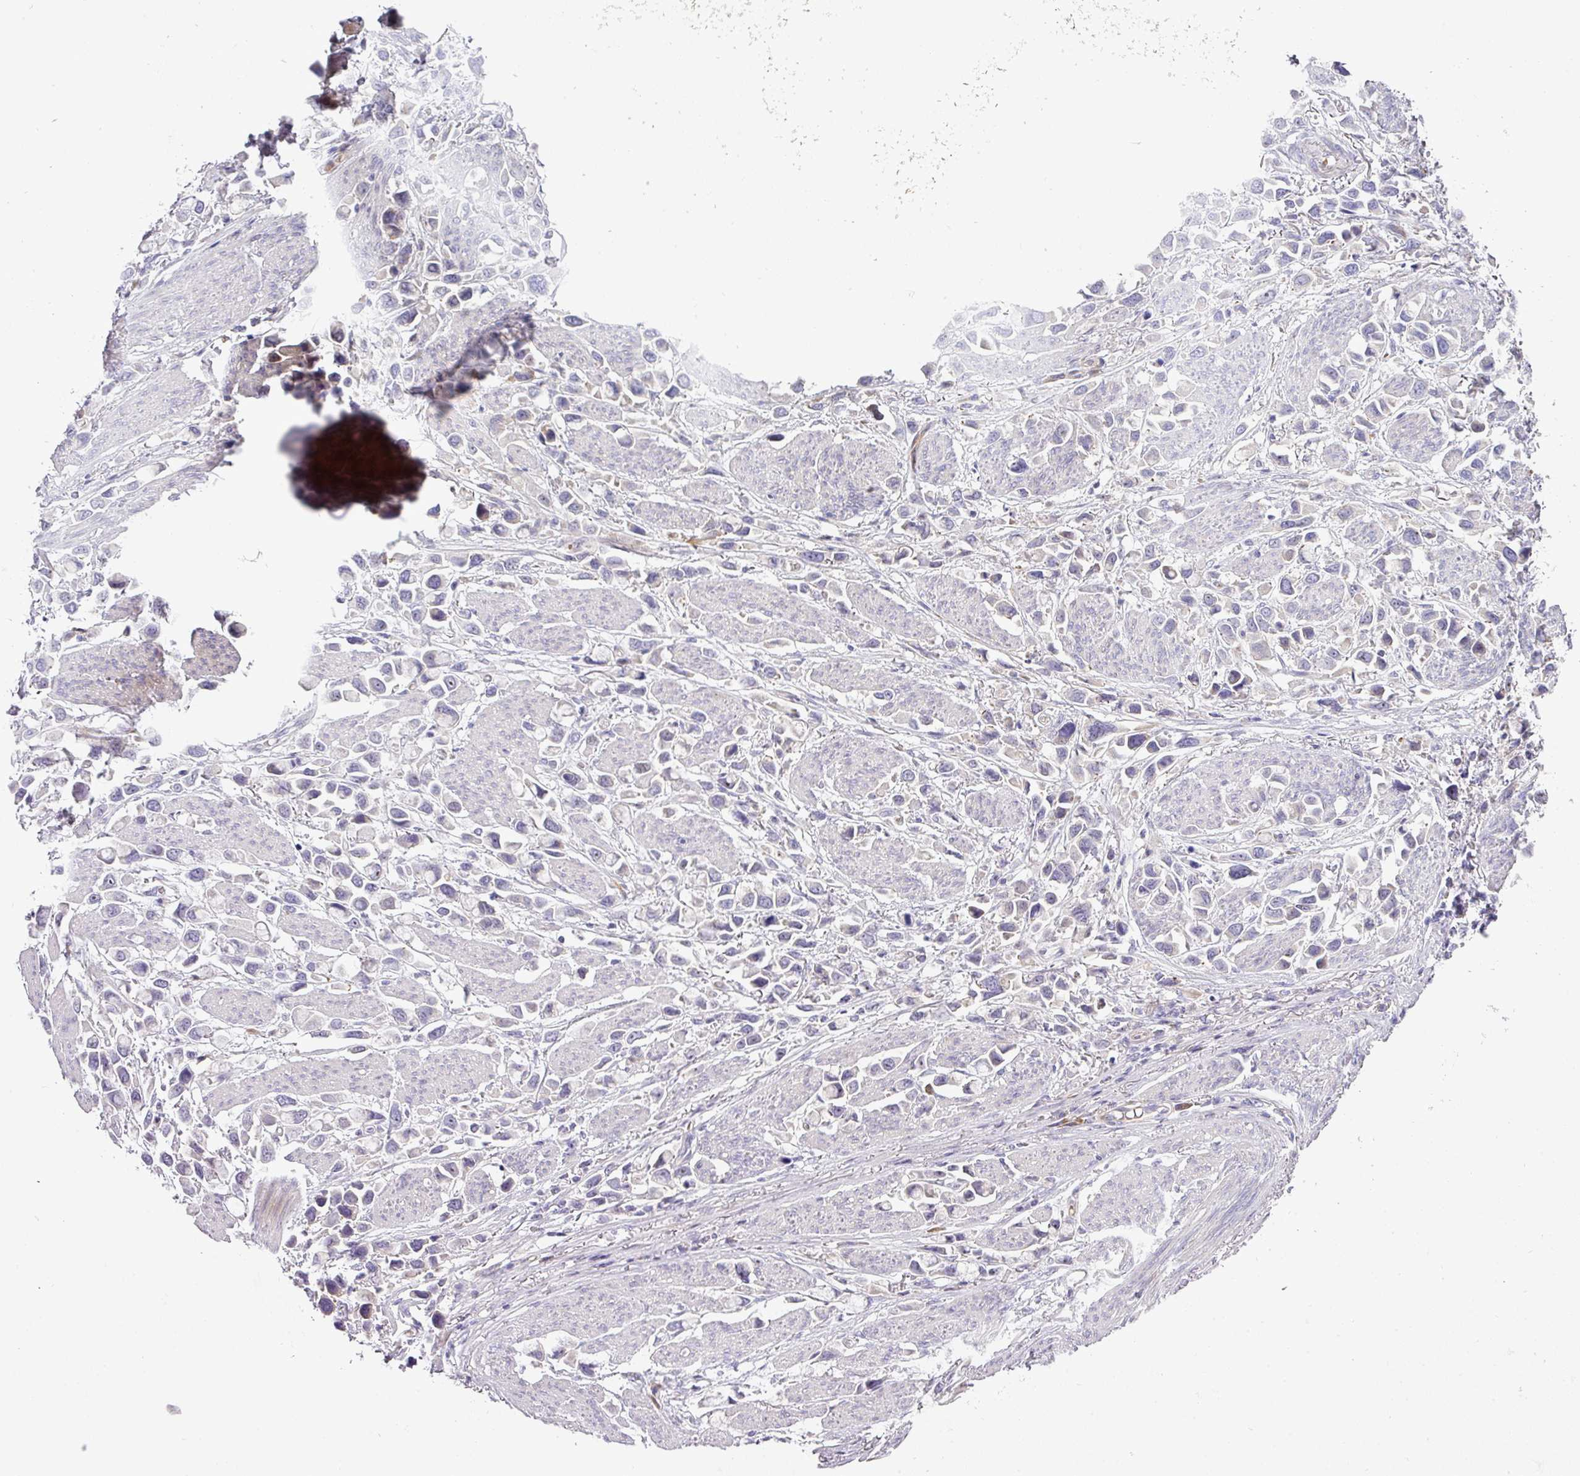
{"staining": {"intensity": "negative", "quantity": "none", "location": "none"}, "tissue": "stomach cancer", "cell_type": "Tumor cells", "image_type": "cancer", "snomed": [{"axis": "morphology", "description": "Adenocarcinoma, NOS"}, {"axis": "topography", "description": "Stomach"}], "caption": "The IHC photomicrograph has no significant positivity in tumor cells of stomach adenocarcinoma tissue.", "gene": "ATP6V1F", "patient": {"sex": "female", "age": 81}}